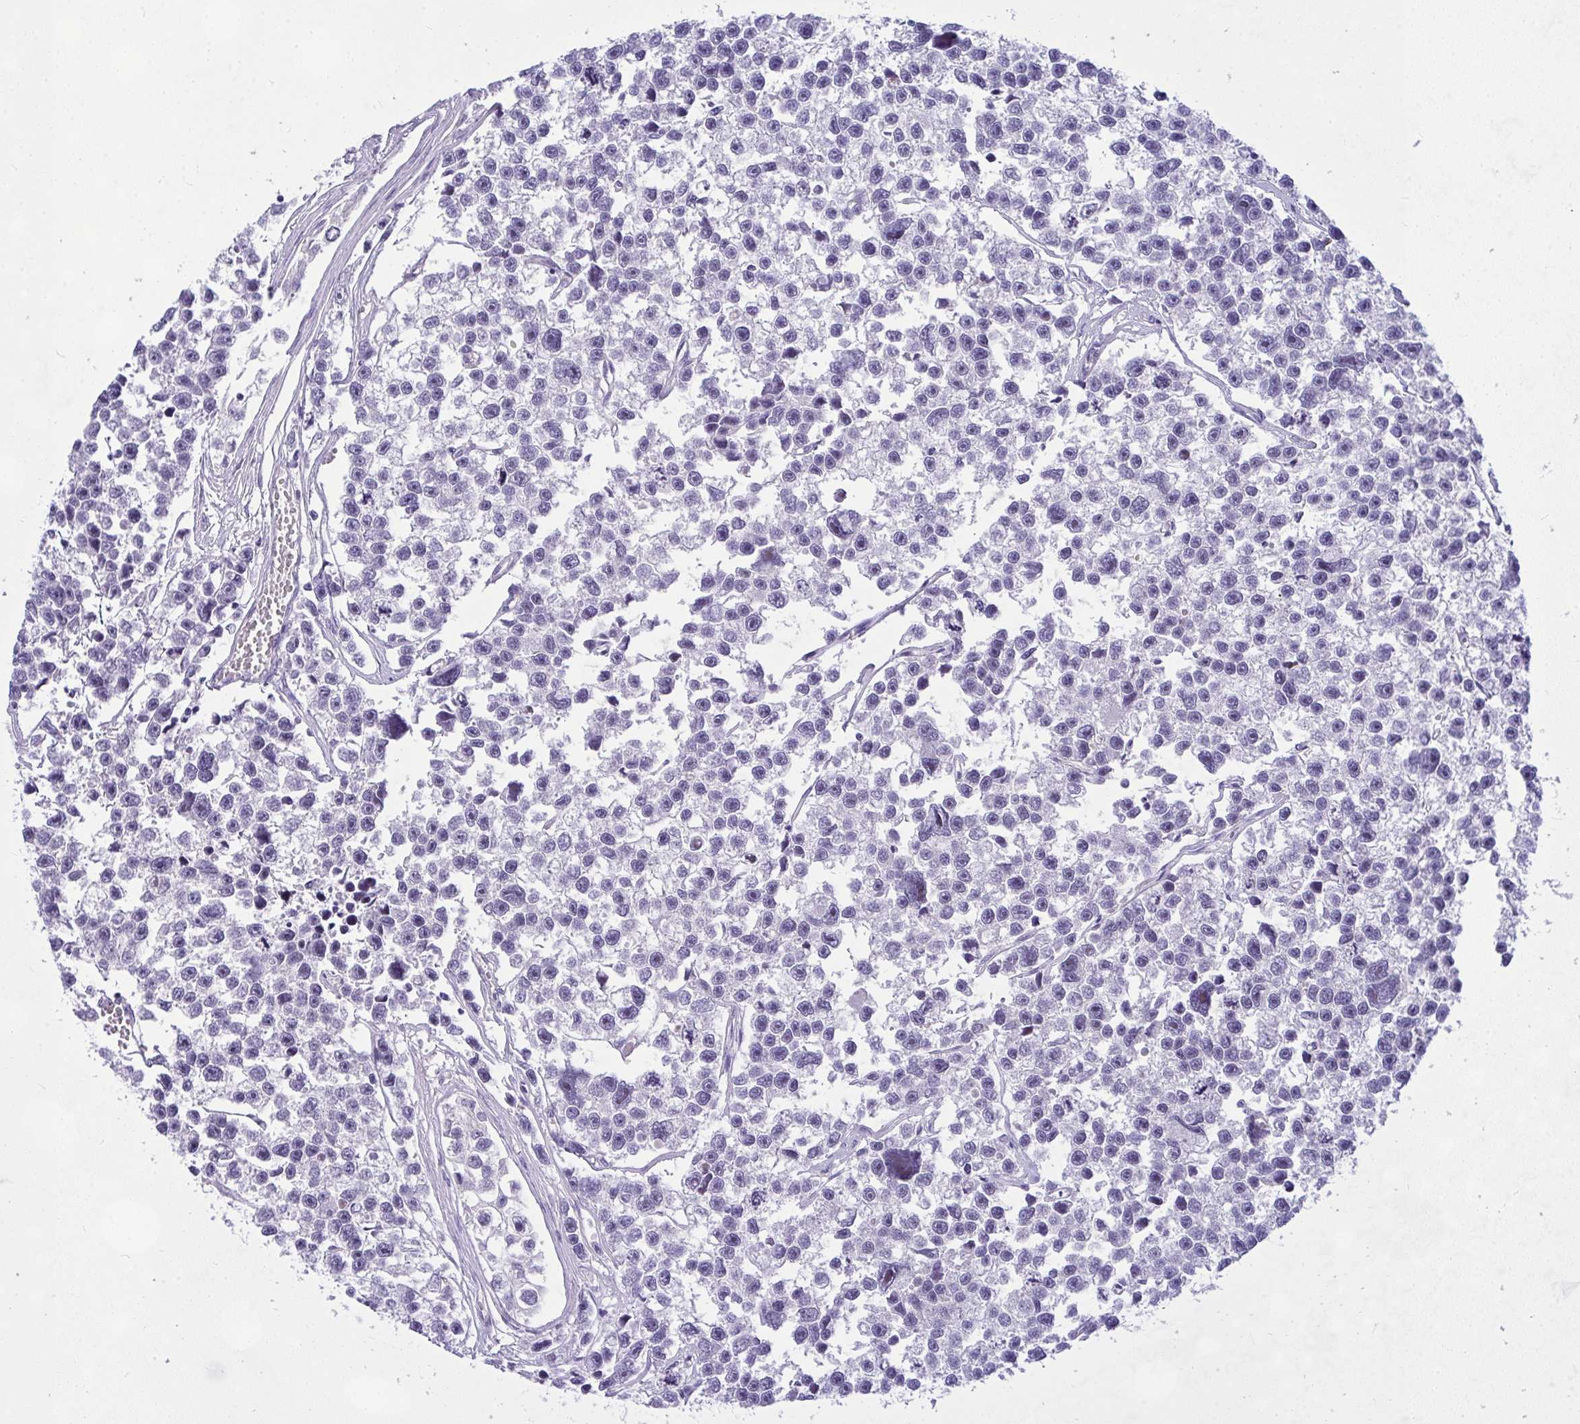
{"staining": {"intensity": "negative", "quantity": "none", "location": "none"}, "tissue": "testis cancer", "cell_type": "Tumor cells", "image_type": "cancer", "snomed": [{"axis": "morphology", "description": "Seminoma, NOS"}, {"axis": "topography", "description": "Testis"}], "caption": "Human testis cancer (seminoma) stained for a protein using immunohistochemistry (IHC) displays no expression in tumor cells.", "gene": "NFXL1", "patient": {"sex": "male", "age": 26}}